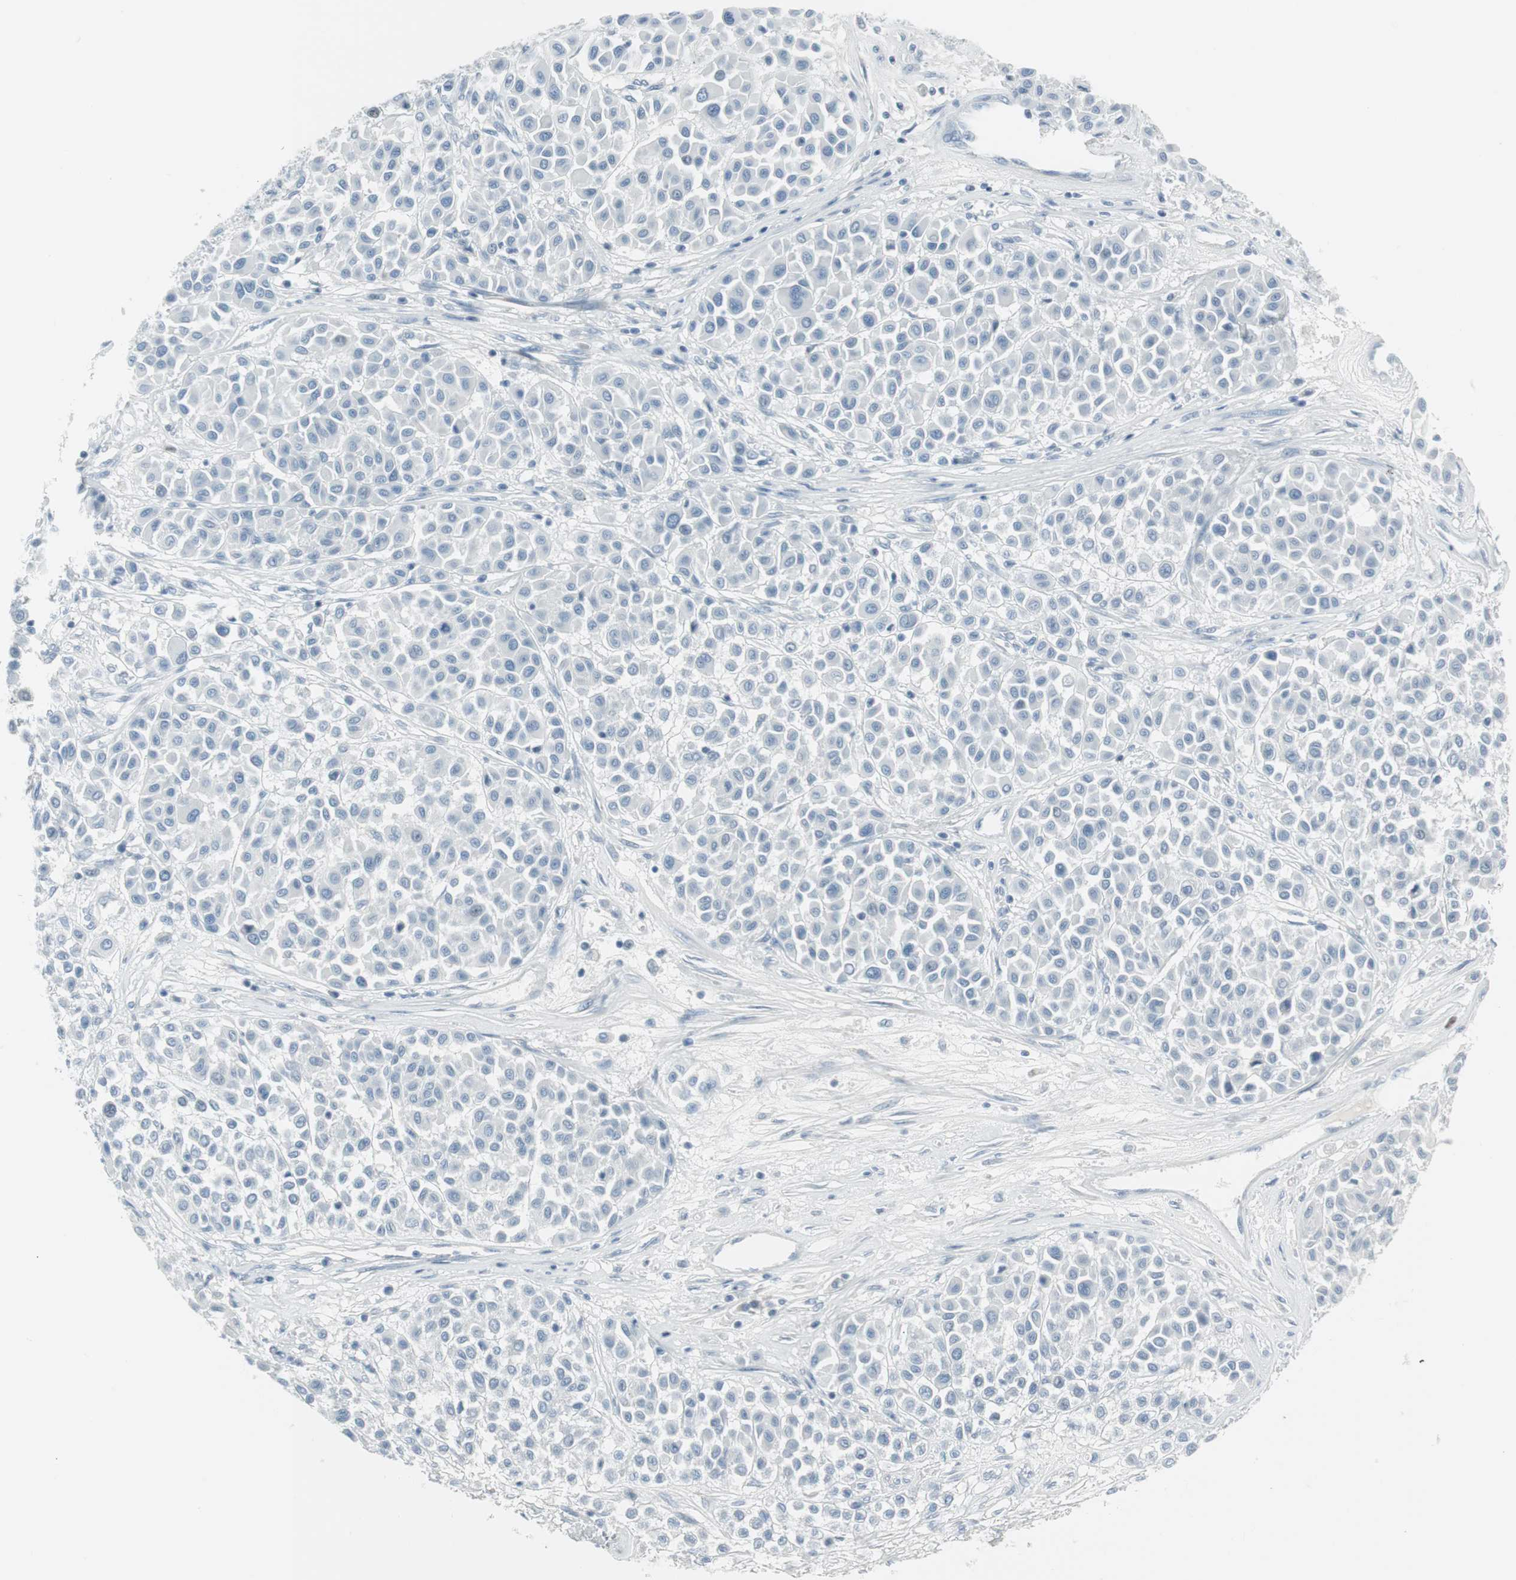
{"staining": {"intensity": "negative", "quantity": "none", "location": "none"}, "tissue": "melanoma", "cell_type": "Tumor cells", "image_type": "cancer", "snomed": [{"axis": "morphology", "description": "Malignant melanoma, Metastatic site"}, {"axis": "topography", "description": "Soft tissue"}], "caption": "Immunohistochemistry (IHC) of malignant melanoma (metastatic site) exhibits no staining in tumor cells.", "gene": "AGR2", "patient": {"sex": "male", "age": 41}}